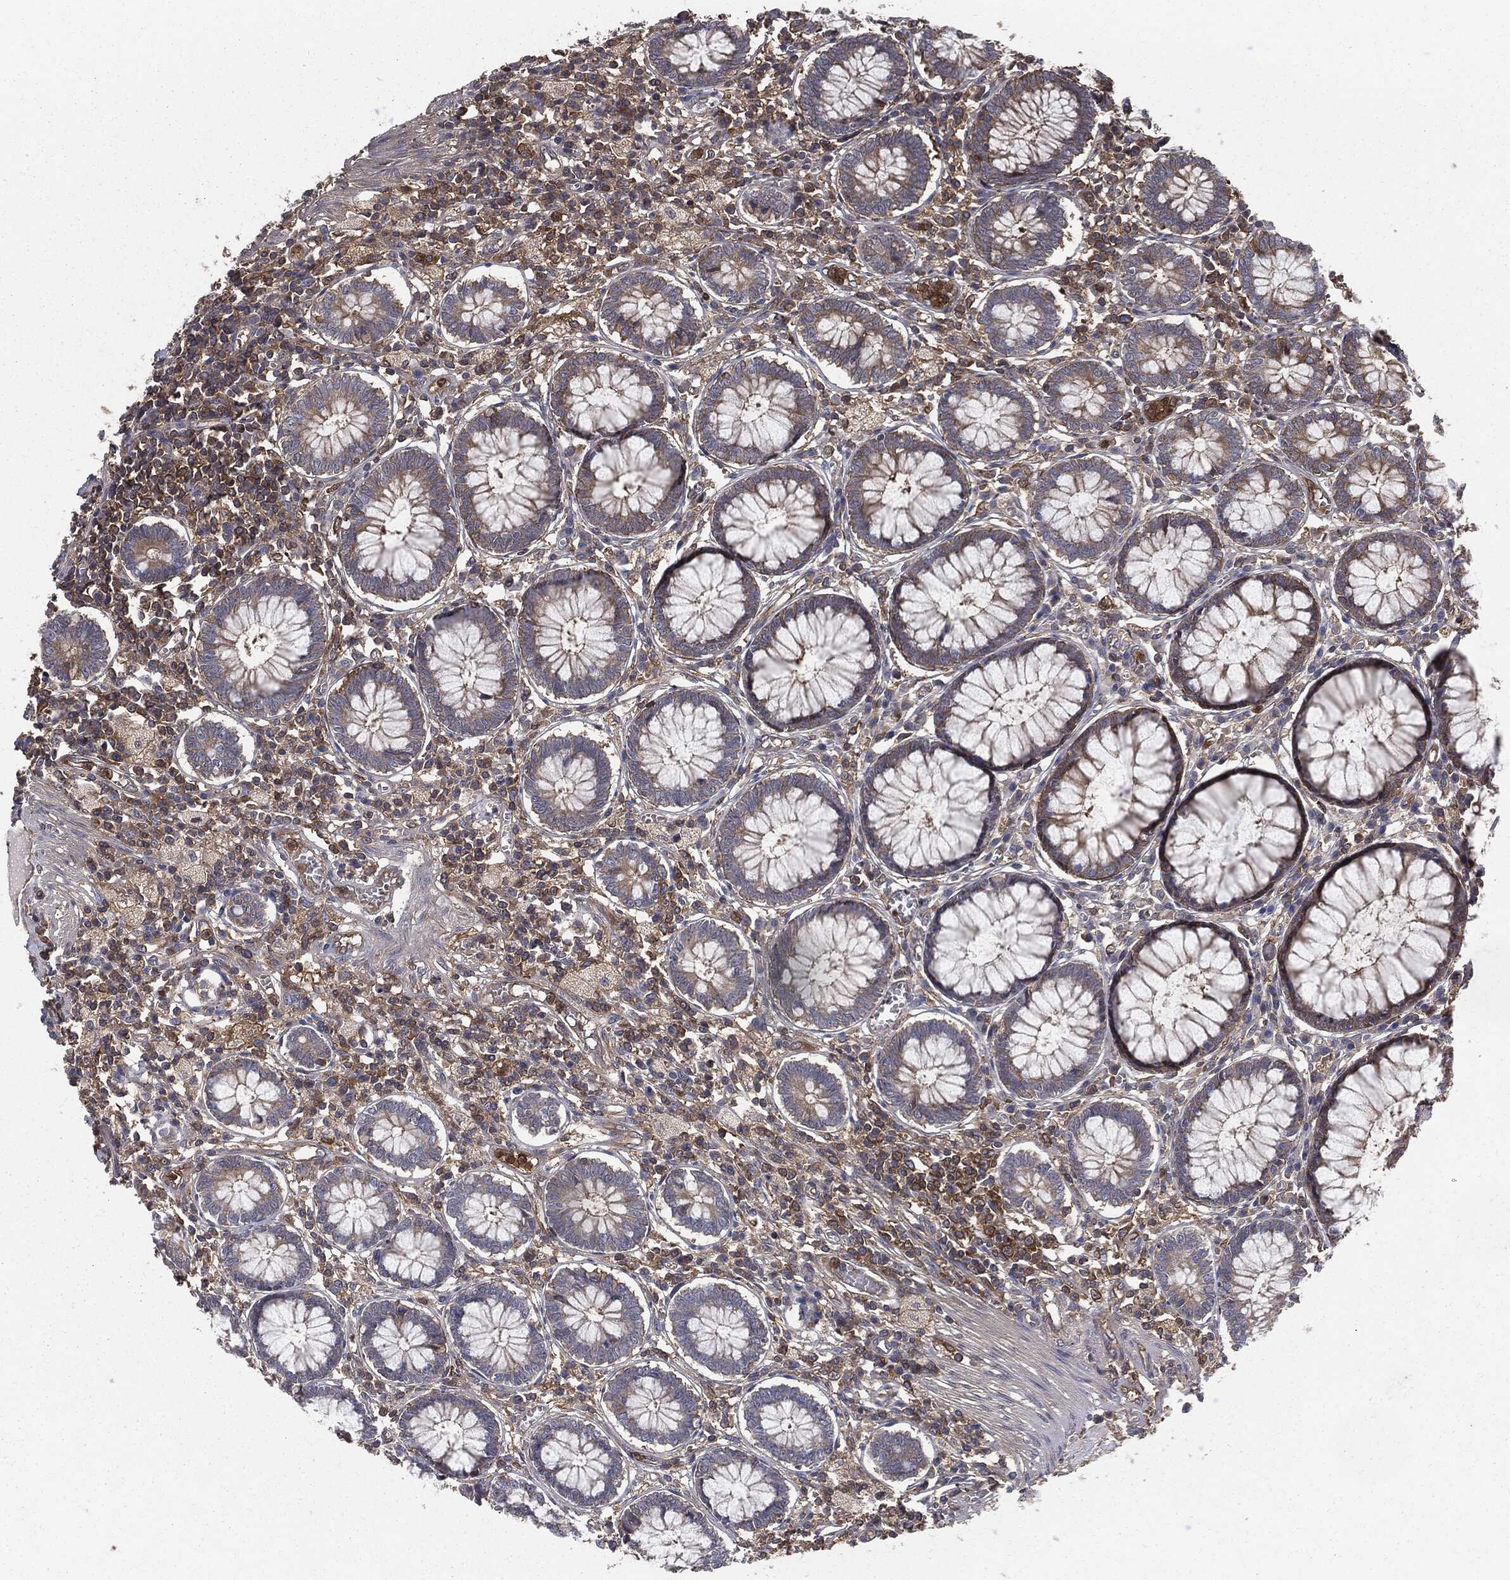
{"staining": {"intensity": "moderate", "quantity": ">75%", "location": "cytoplasmic/membranous"}, "tissue": "colon", "cell_type": "Endothelial cells", "image_type": "normal", "snomed": [{"axis": "morphology", "description": "Normal tissue, NOS"}, {"axis": "topography", "description": "Colon"}], "caption": "Protein analysis of normal colon reveals moderate cytoplasmic/membranous positivity in approximately >75% of endothelial cells.", "gene": "GNB5", "patient": {"sex": "male", "age": 65}}